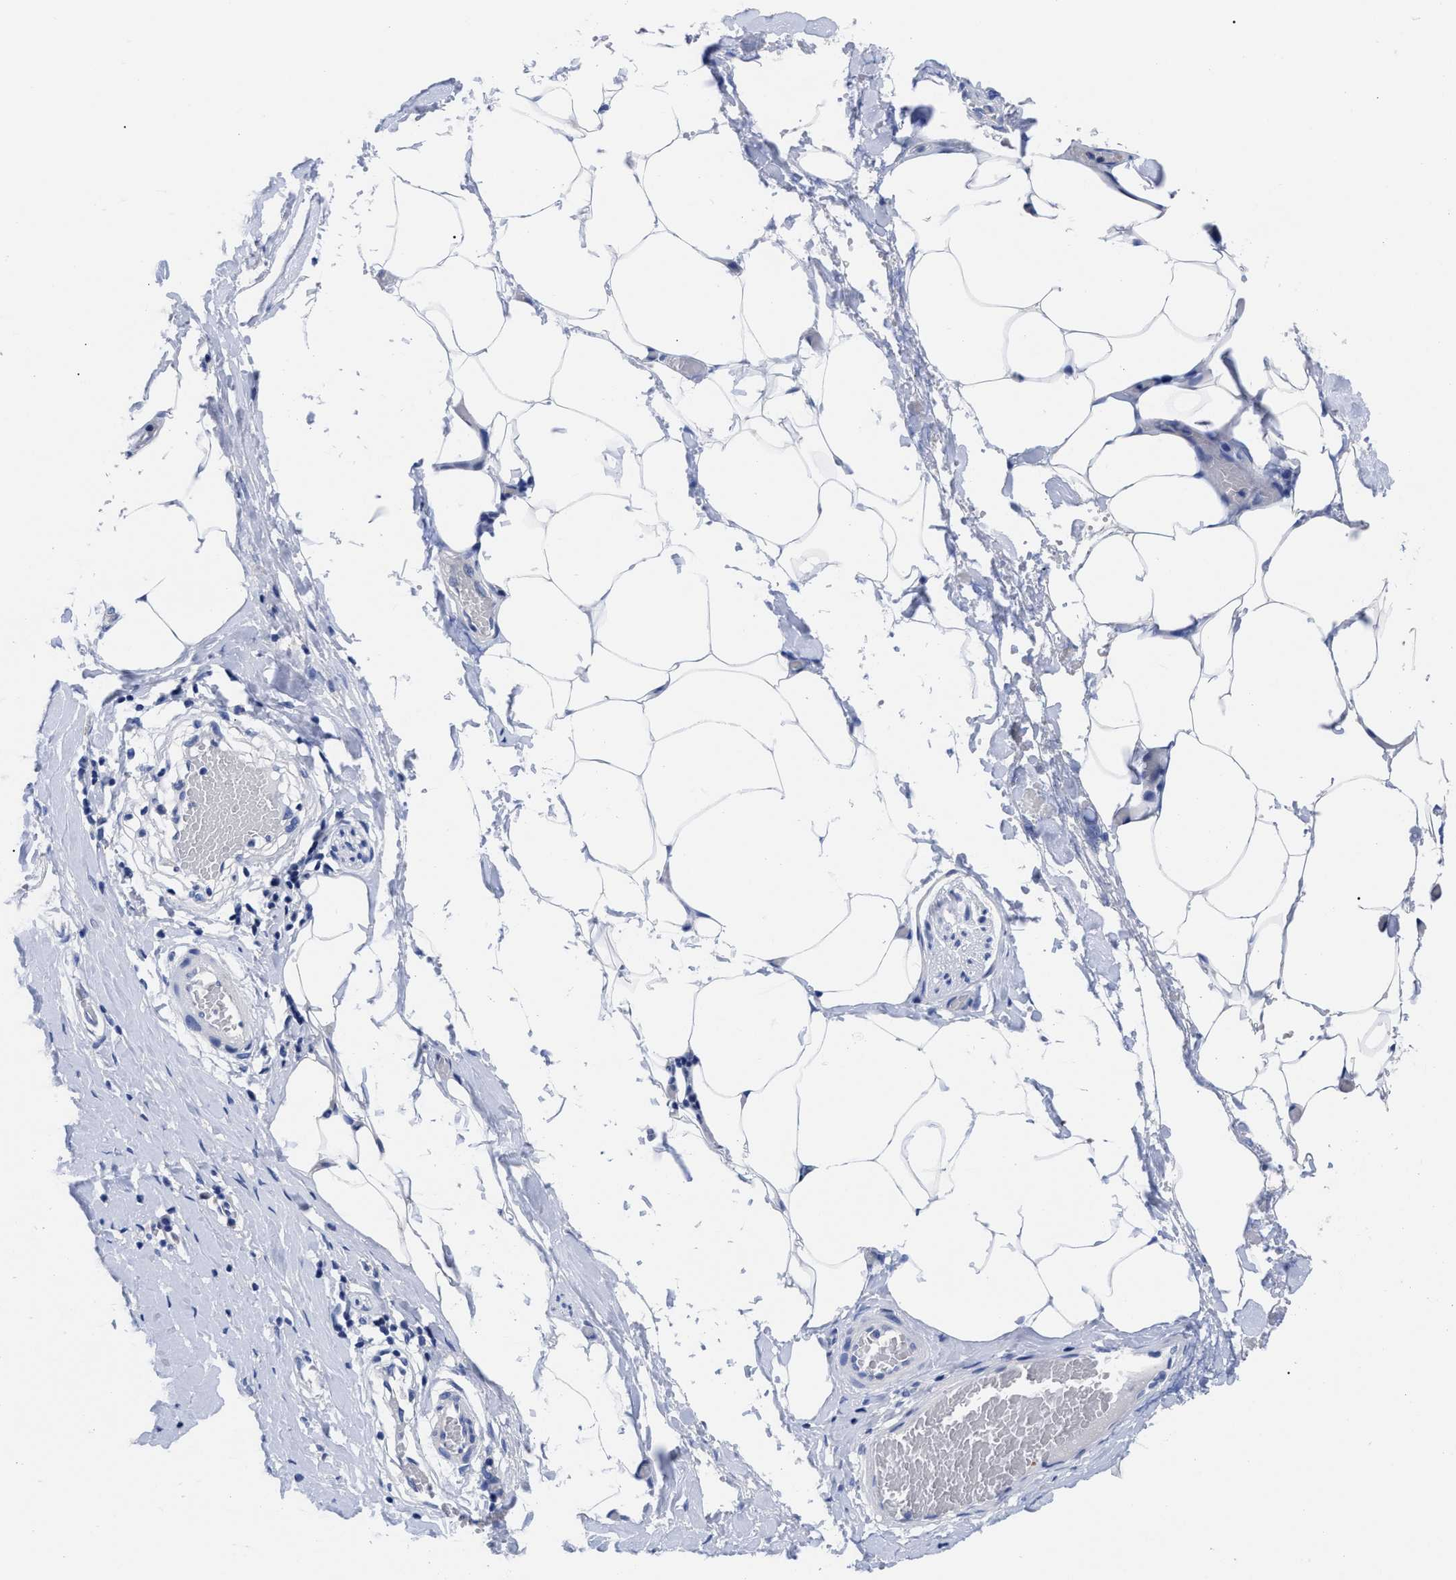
{"staining": {"intensity": "negative", "quantity": "none", "location": "none"}, "tissue": "adipose tissue", "cell_type": "Adipocytes", "image_type": "normal", "snomed": [{"axis": "morphology", "description": "Normal tissue, NOS"}, {"axis": "morphology", "description": "Adenocarcinoma, NOS"}, {"axis": "topography", "description": "Colon"}, {"axis": "topography", "description": "Peripheral nerve tissue"}], "caption": "Immunohistochemical staining of unremarkable human adipose tissue shows no significant expression in adipocytes. (Brightfield microscopy of DAB (3,3'-diaminobenzidine) IHC at high magnification).", "gene": "RBKS", "patient": {"sex": "male", "age": 14}}